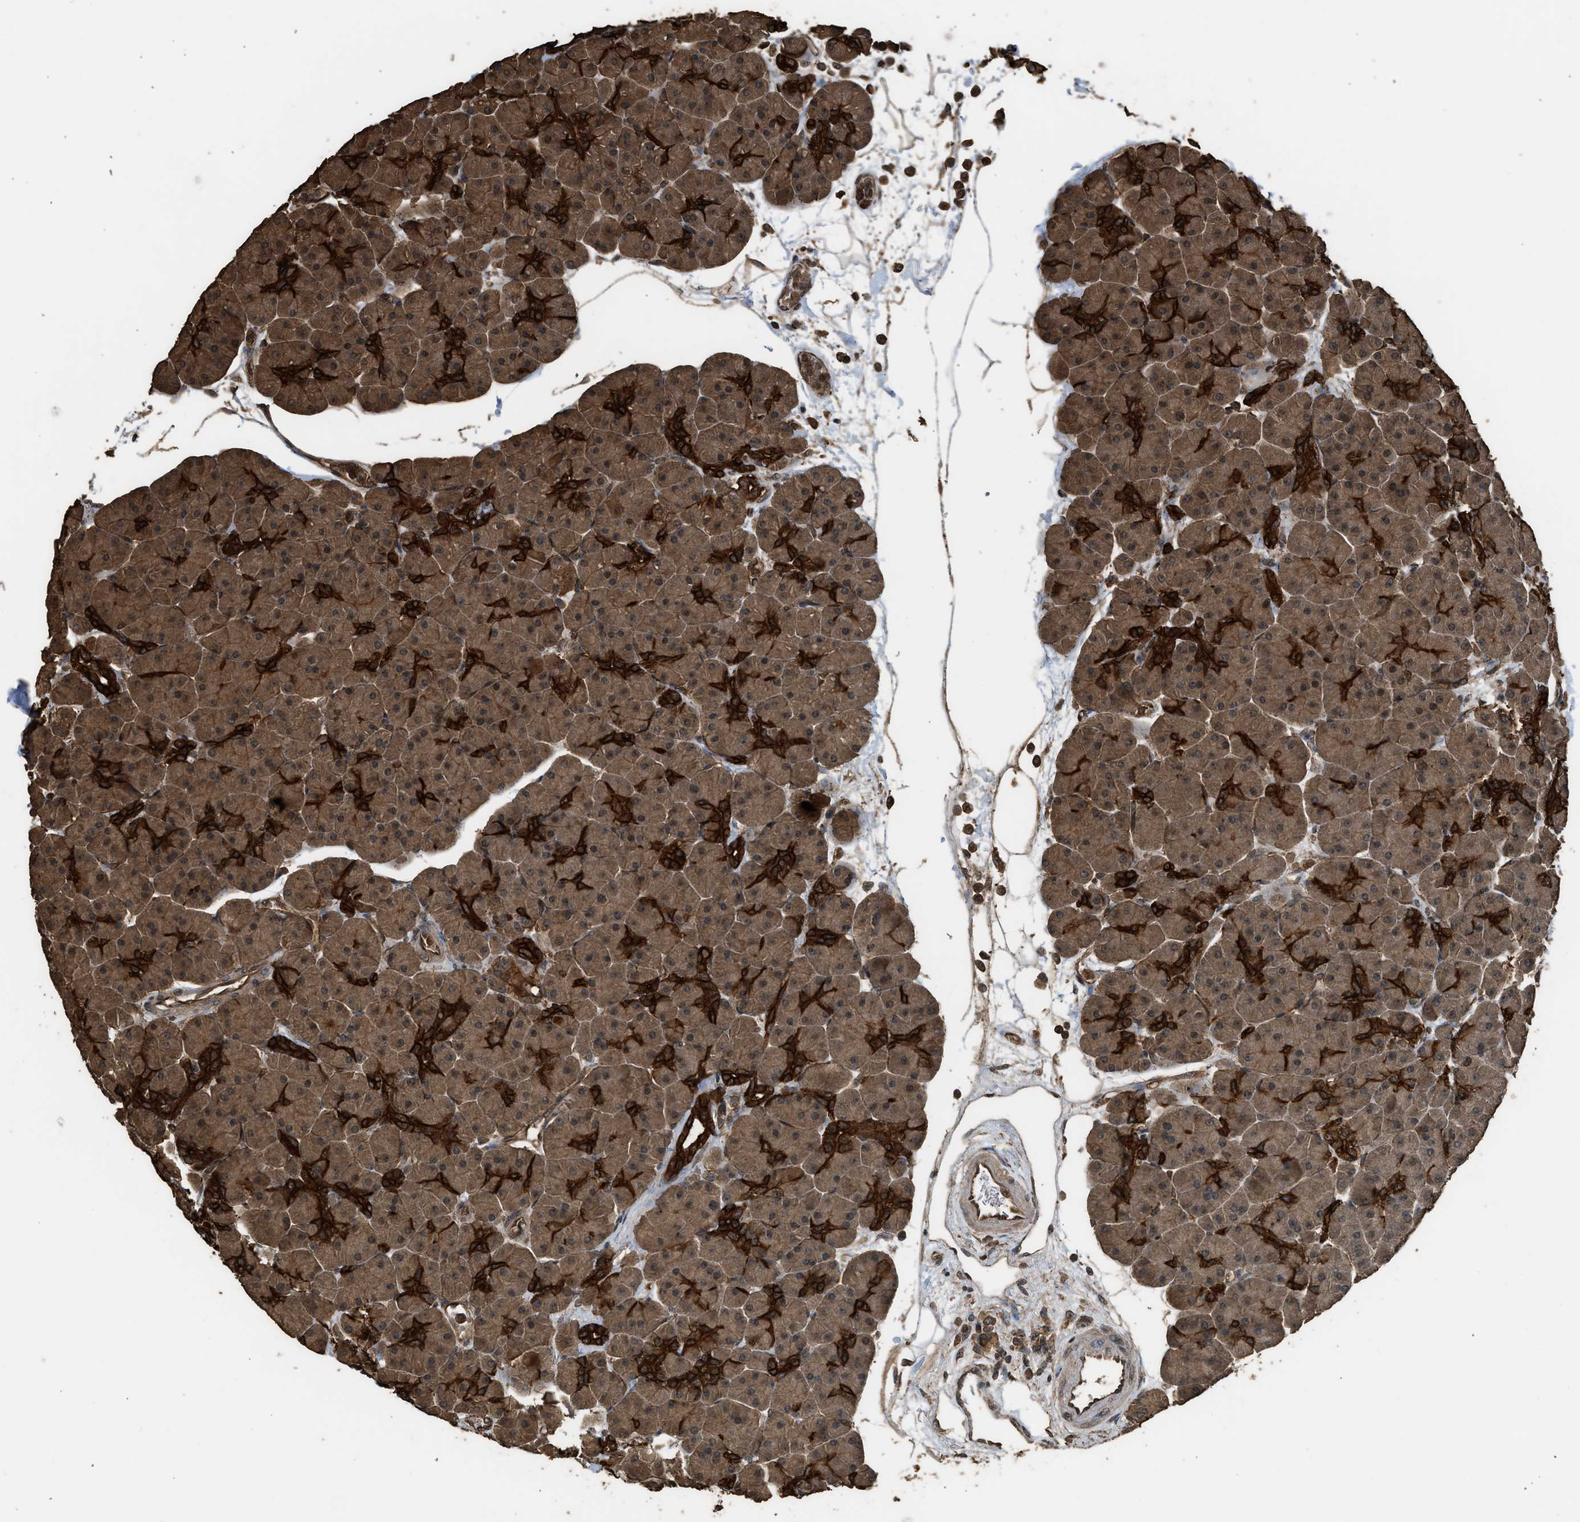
{"staining": {"intensity": "strong", "quantity": ">75%", "location": "cytoplasmic/membranous"}, "tissue": "pancreas", "cell_type": "Exocrine glandular cells", "image_type": "normal", "snomed": [{"axis": "morphology", "description": "Normal tissue, NOS"}, {"axis": "topography", "description": "Pancreas"}], "caption": "High-magnification brightfield microscopy of benign pancreas stained with DAB (brown) and counterstained with hematoxylin (blue). exocrine glandular cells exhibit strong cytoplasmic/membranous staining is present in about>75% of cells. The staining was performed using DAB (3,3'-diaminobenzidine), with brown indicating positive protein expression. Nuclei are stained blue with hematoxylin.", "gene": "MYBL2", "patient": {"sex": "male", "age": 66}}